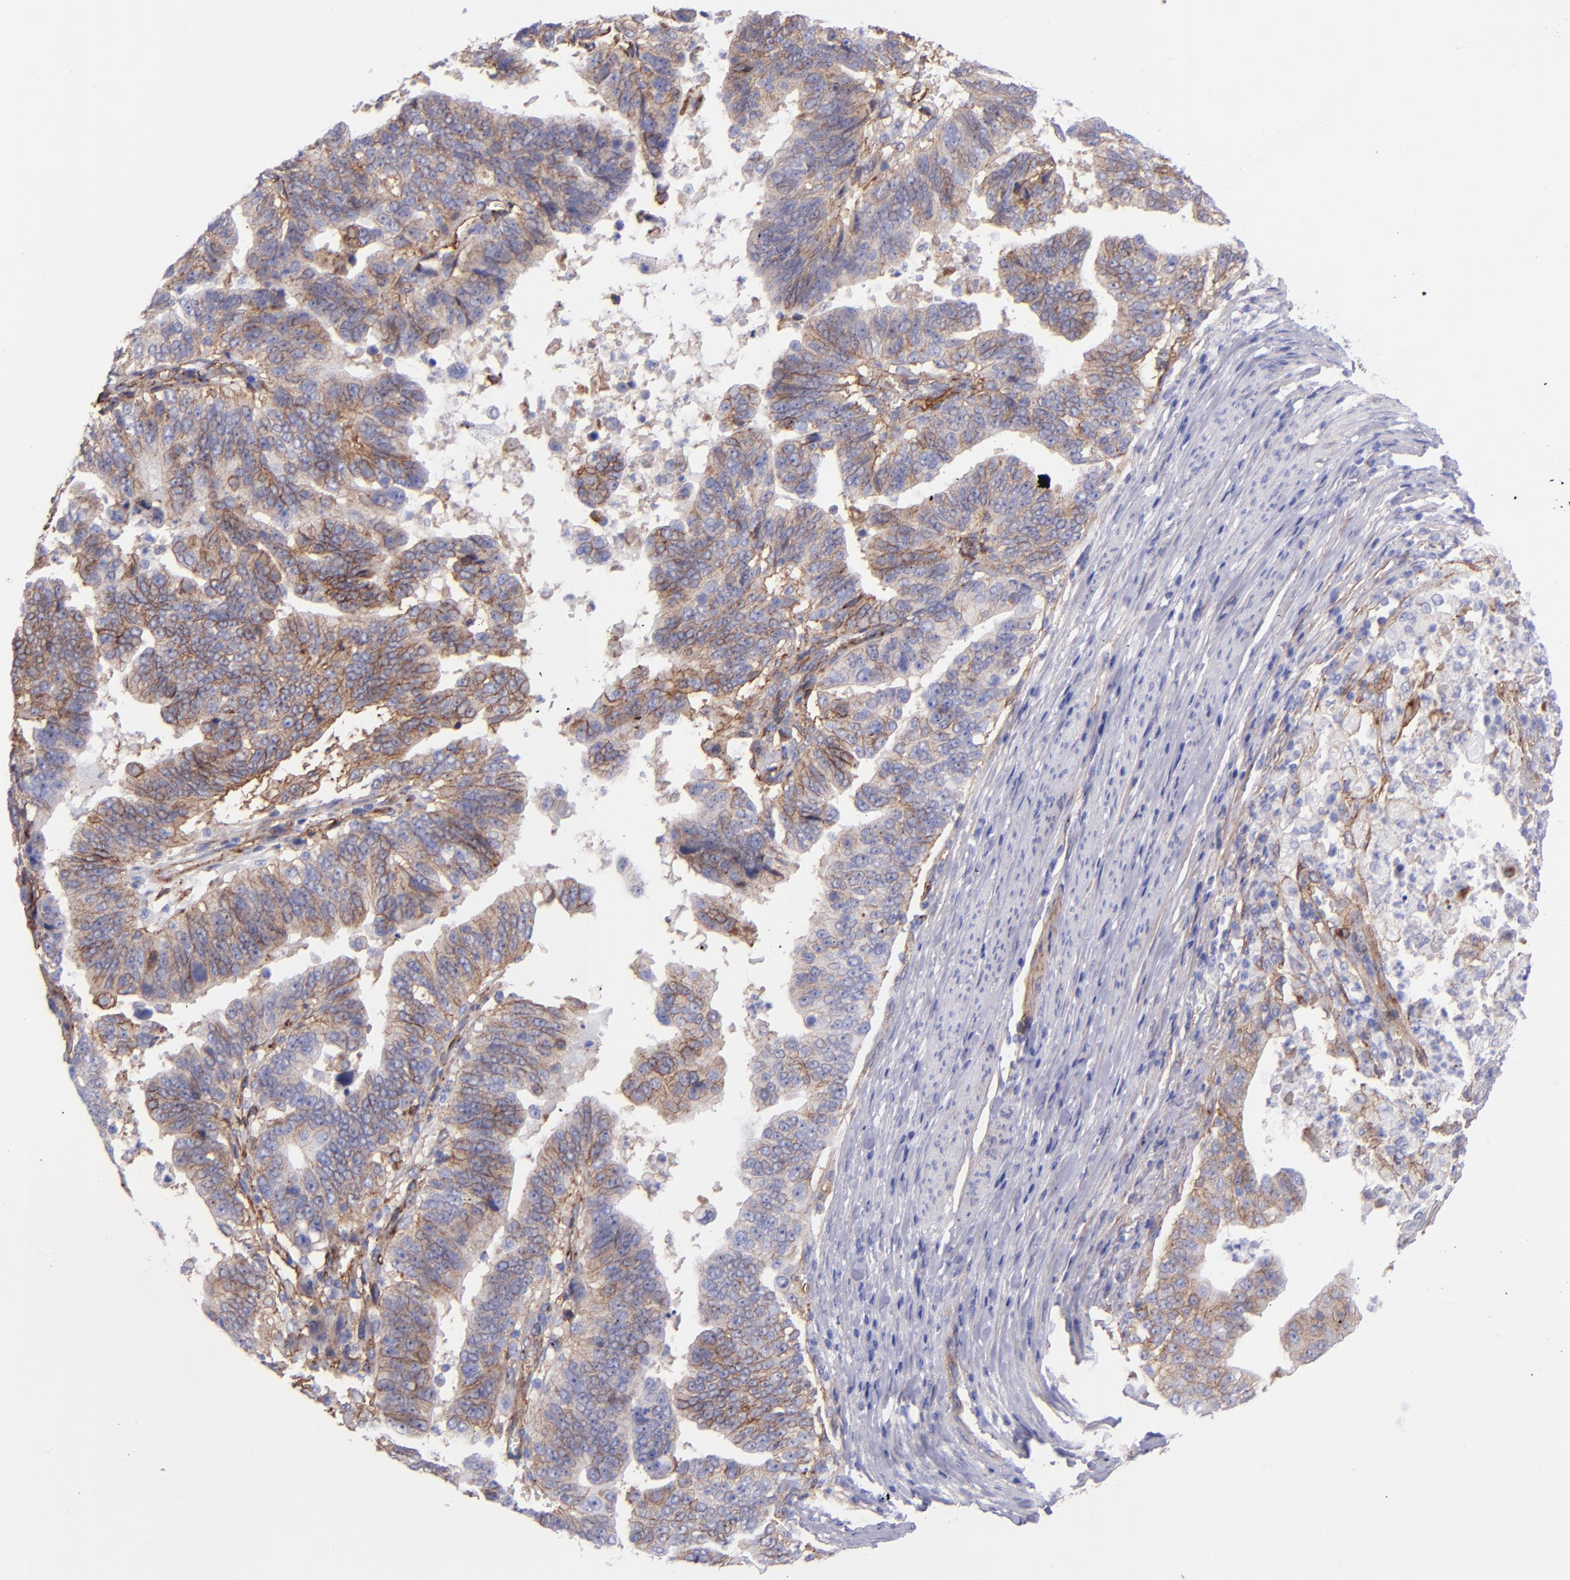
{"staining": {"intensity": "strong", "quantity": ">75%", "location": "cytoplasmic/membranous"}, "tissue": "stomach cancer", "cell_type": "Tumor cells", "image_type": "cancer", "snomed": [{"axis": "morphology", "description": "Adenocarcinoma, NOS"}, {"axis": "topography", "description": "Stomach, upper"}], "caption": "Stomach adenocarcinoma stained for a protein (brown) reveals strong cytoplasmic/membranous positive positivity in about >75% of tumor cells.", "gene": "ITGAV", "patient": {"sex": "female", "age": 50}}